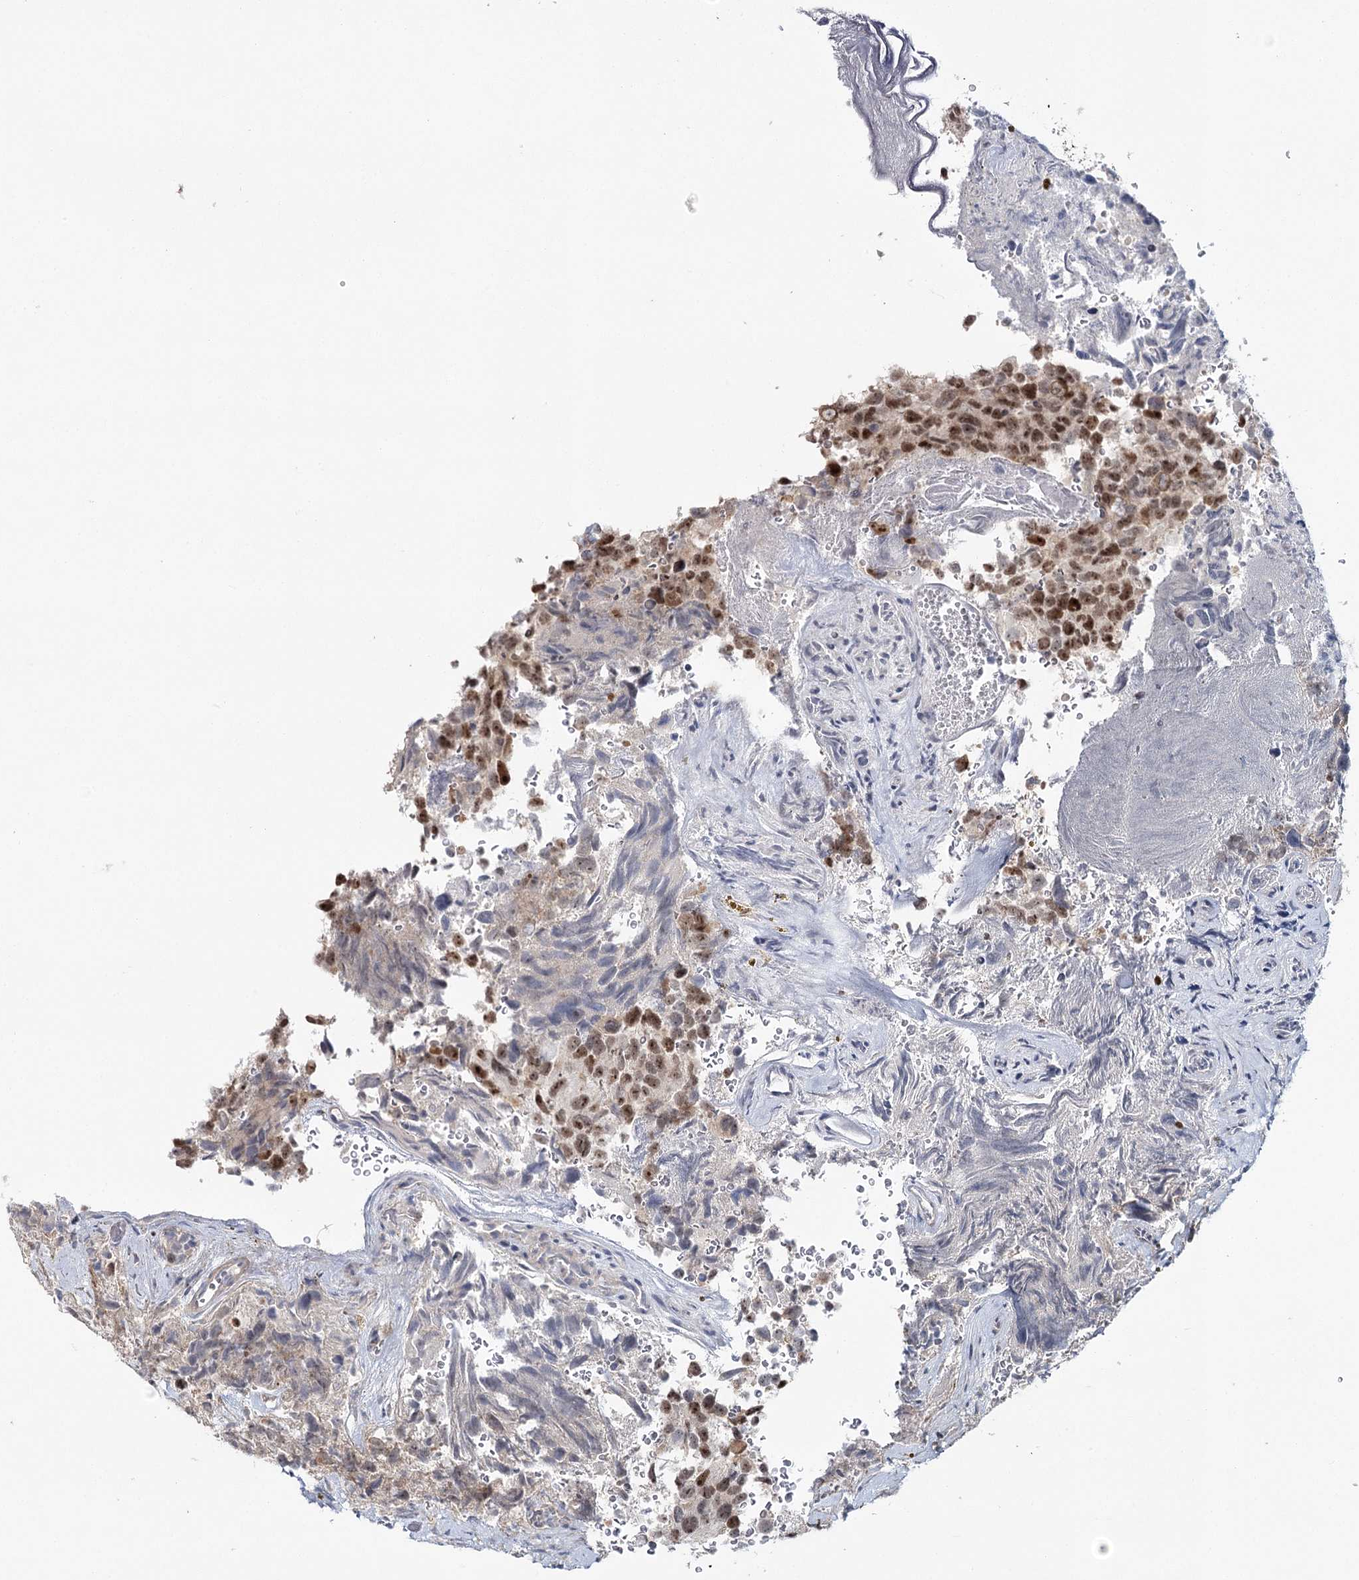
{"staining": {"intensity": "moderate", "quantity": ">75%", "location": "nuclear"}, "tissue": "glioma", "cell_type": "Tumor cells", "image_type": "cancer", "snomed": [{"axis": "morphology", "description": "Glioma, malignant, High grade"}, {"axis": "topography", "description": "Brain"}], "caption": "Moderate nuclear expression is seen in approximately >75% of tumor cells in high-grade glioma (malignant).", "gene": "ZC3H8", "patient": {"sex": "male", "age": 69}}